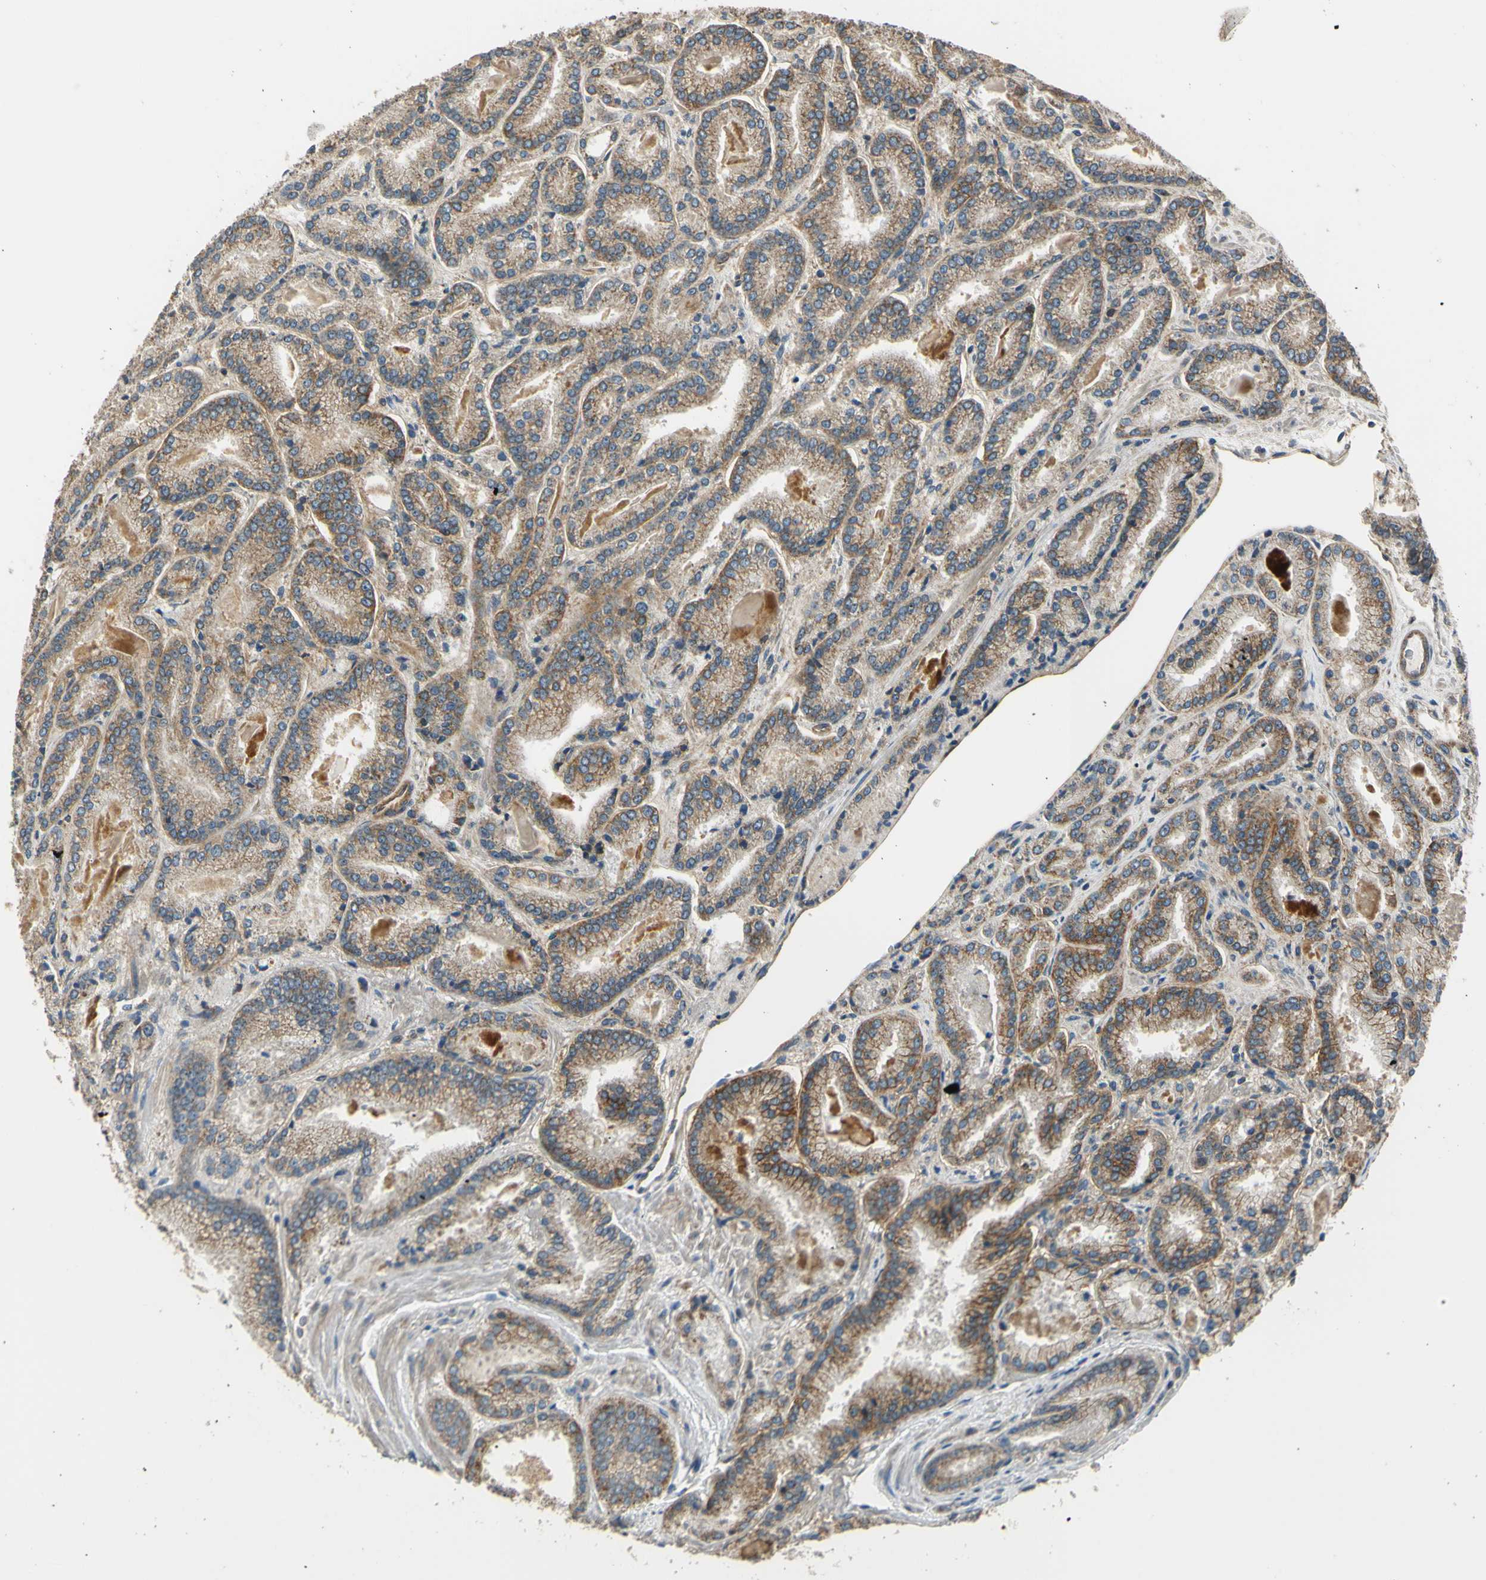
{"staining": {"intensity": "moderate", "quantity": ">75%", "location": "cytoplasmic/membranous"}, "tissue": "prostate cancer", "cell_type": "Tumor cells", "image_type": "cancer", "snomed": [{"axis": "morphology", "description": "Adenocarcinoma, Low grade"}, {"axis": "topography", "description": "Prostate"}], "caption": "Tumor cells show medium levels of moderate cytoplasmic/membranous staining in approximately >75% of cells in prostate adenocarcinoma (low-grade). Nuclei are stained in blue.", "gene": "EFNB2", "patient": {"sex": "male", "age": 59}}